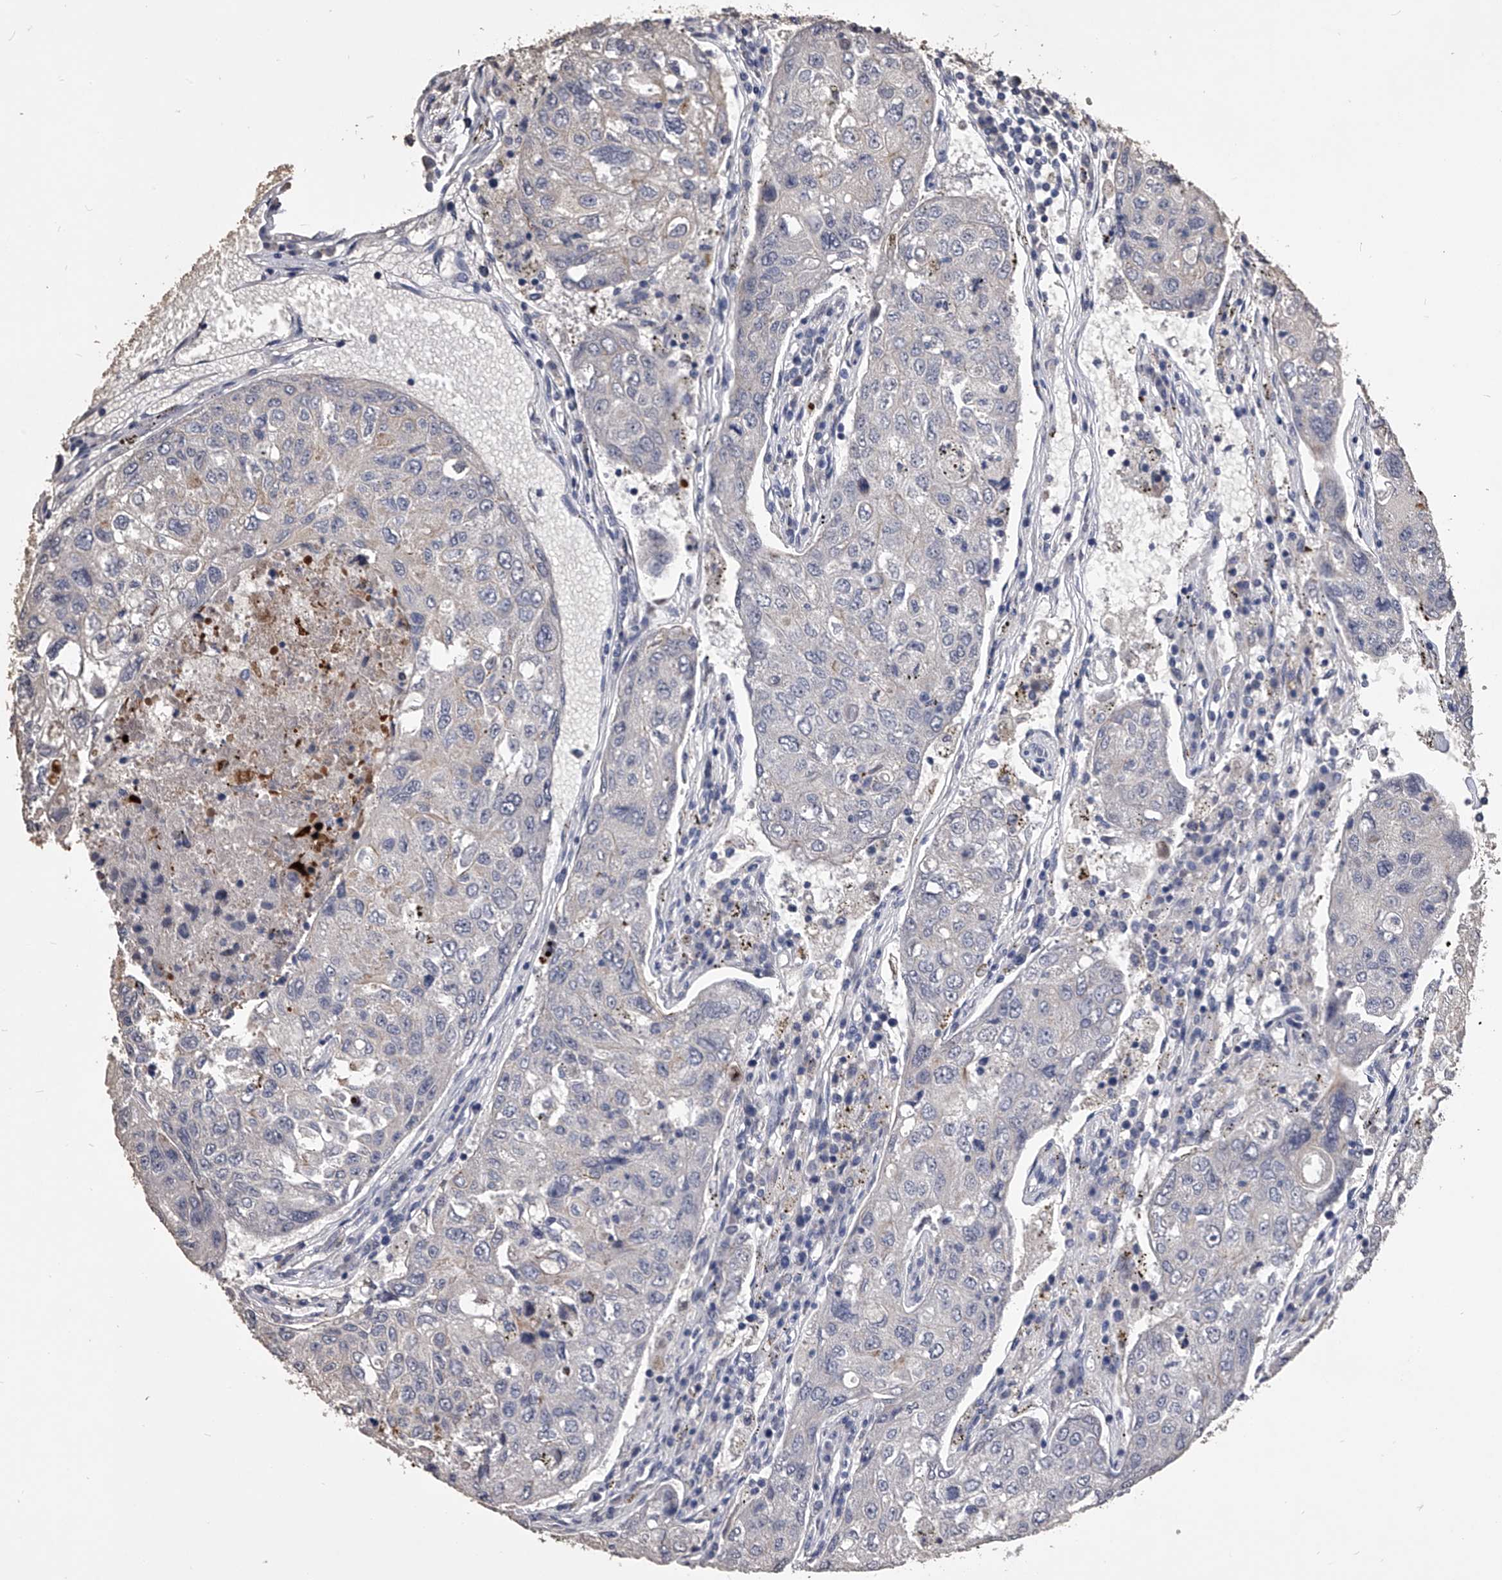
{"staining": {"intensity": "negative", "quantity": "none", "location": "none"}, "tissue": "urothelial cancer", "cell_type": "Tumor cells", "image_type": "cancer", "snomed": [{"axis": "morphology", "description": "Urothelial carcinoma, High grade"}, {"axis": "topography", "description": "Lymph node"}, {"axis": "topography", "description": "Urinary bladder"}], "caption": "A photomicrograph of high-grade urothelial carcinoma stained for a protein reveals no brown staining in tumor cells.", "gene": "MDN1", "patient": {"sex": "male", "age": 51}}